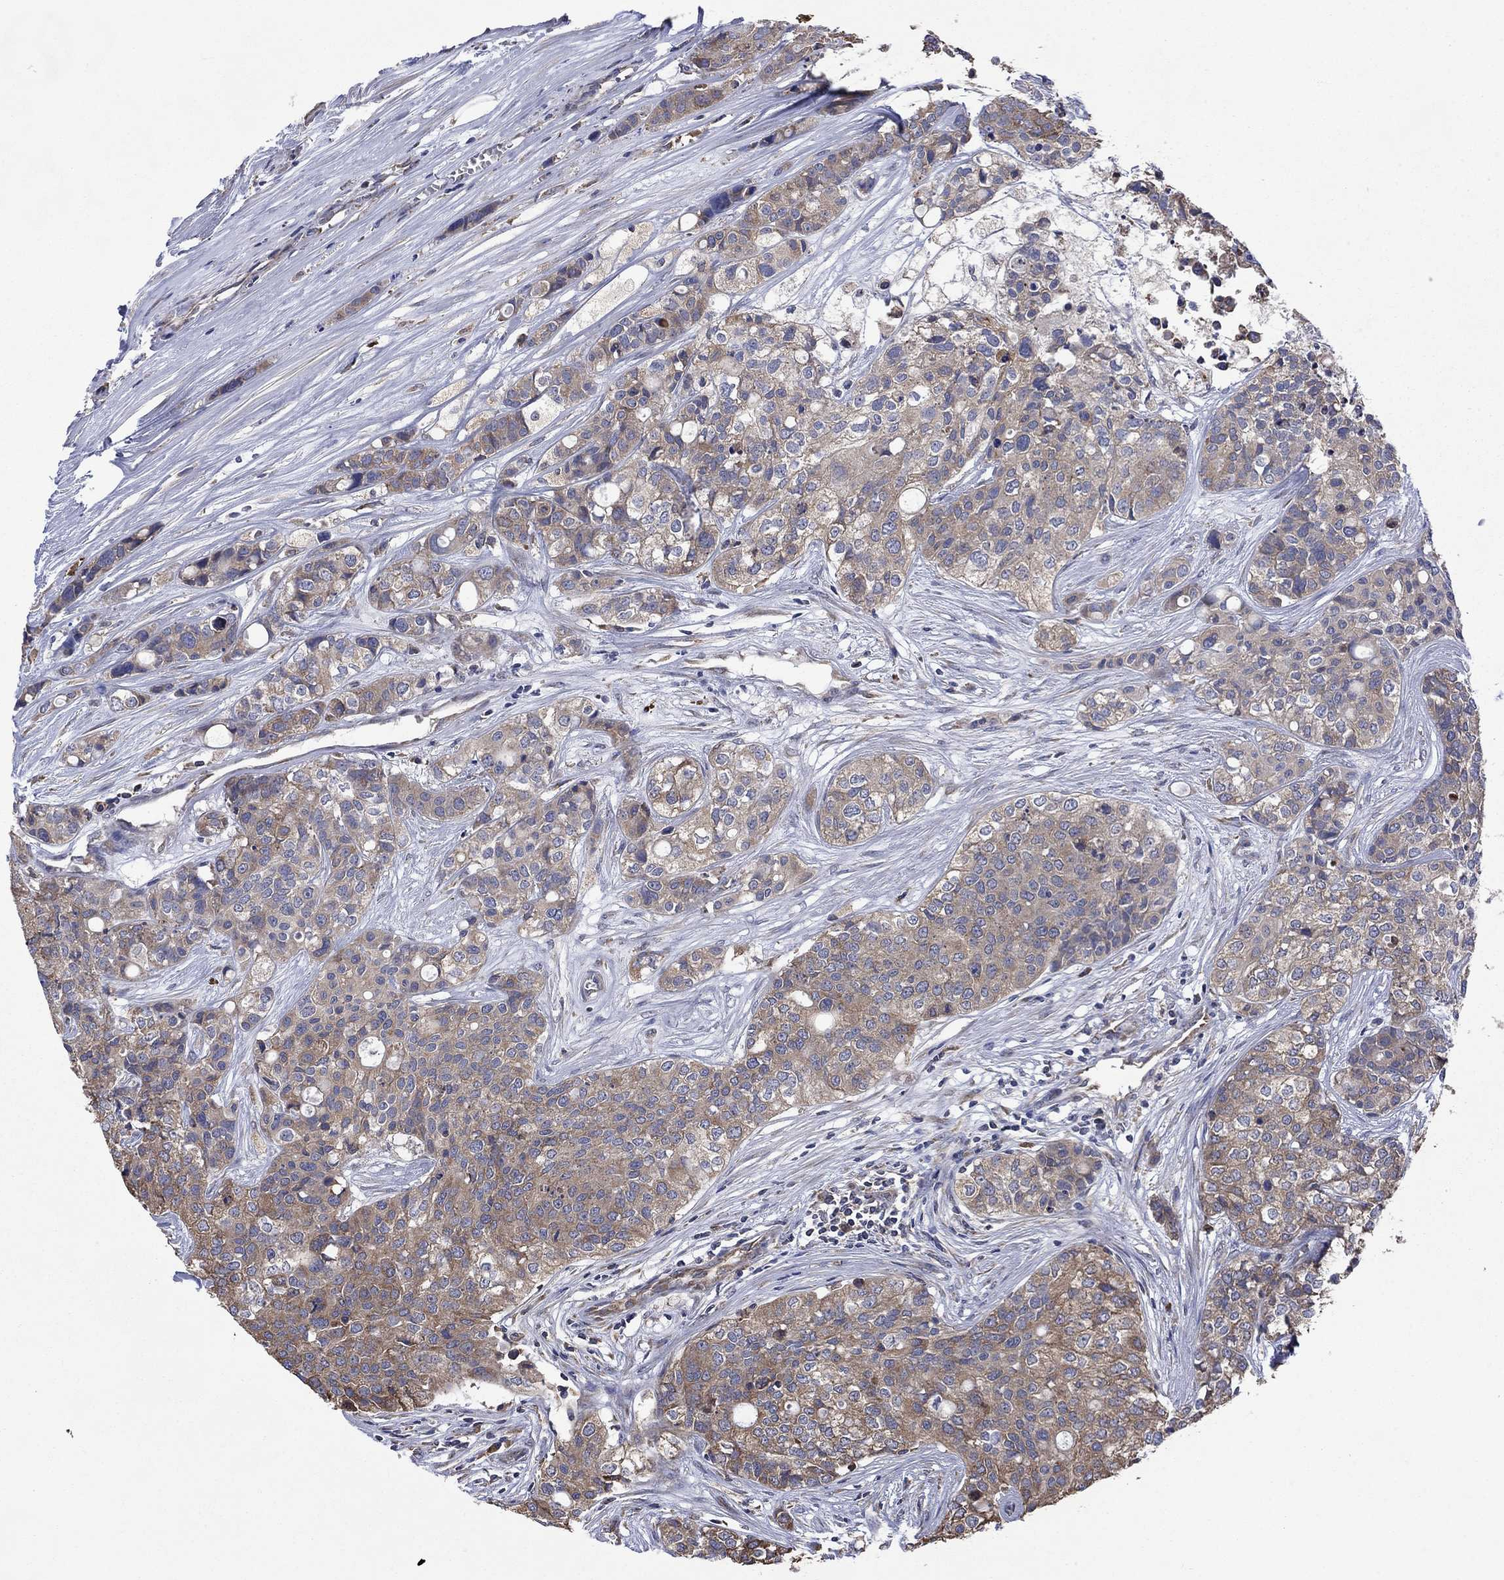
{"staining": {"intensity": "moderate", "quantity": ">75%", "location": "cytoplasmic/membranous"}, "tissue": "carcinoid", "cell_type": "Tumor cells", "image_type": "cancer", "snomed": [{"axis": "morphology", "description": "Carcinoid, malignant, NOS"}, {"axis": "topography", "description": "Colon"}], "caption": "Immunohistochemical staining of human carcinoid (malignant) demonstrates medium levels of moderate cytoplasmic/membranous positivity in approximately >75% of tumor cells.", "gene": "FURIN", "patient": {"sex": "male", "age": 81}}